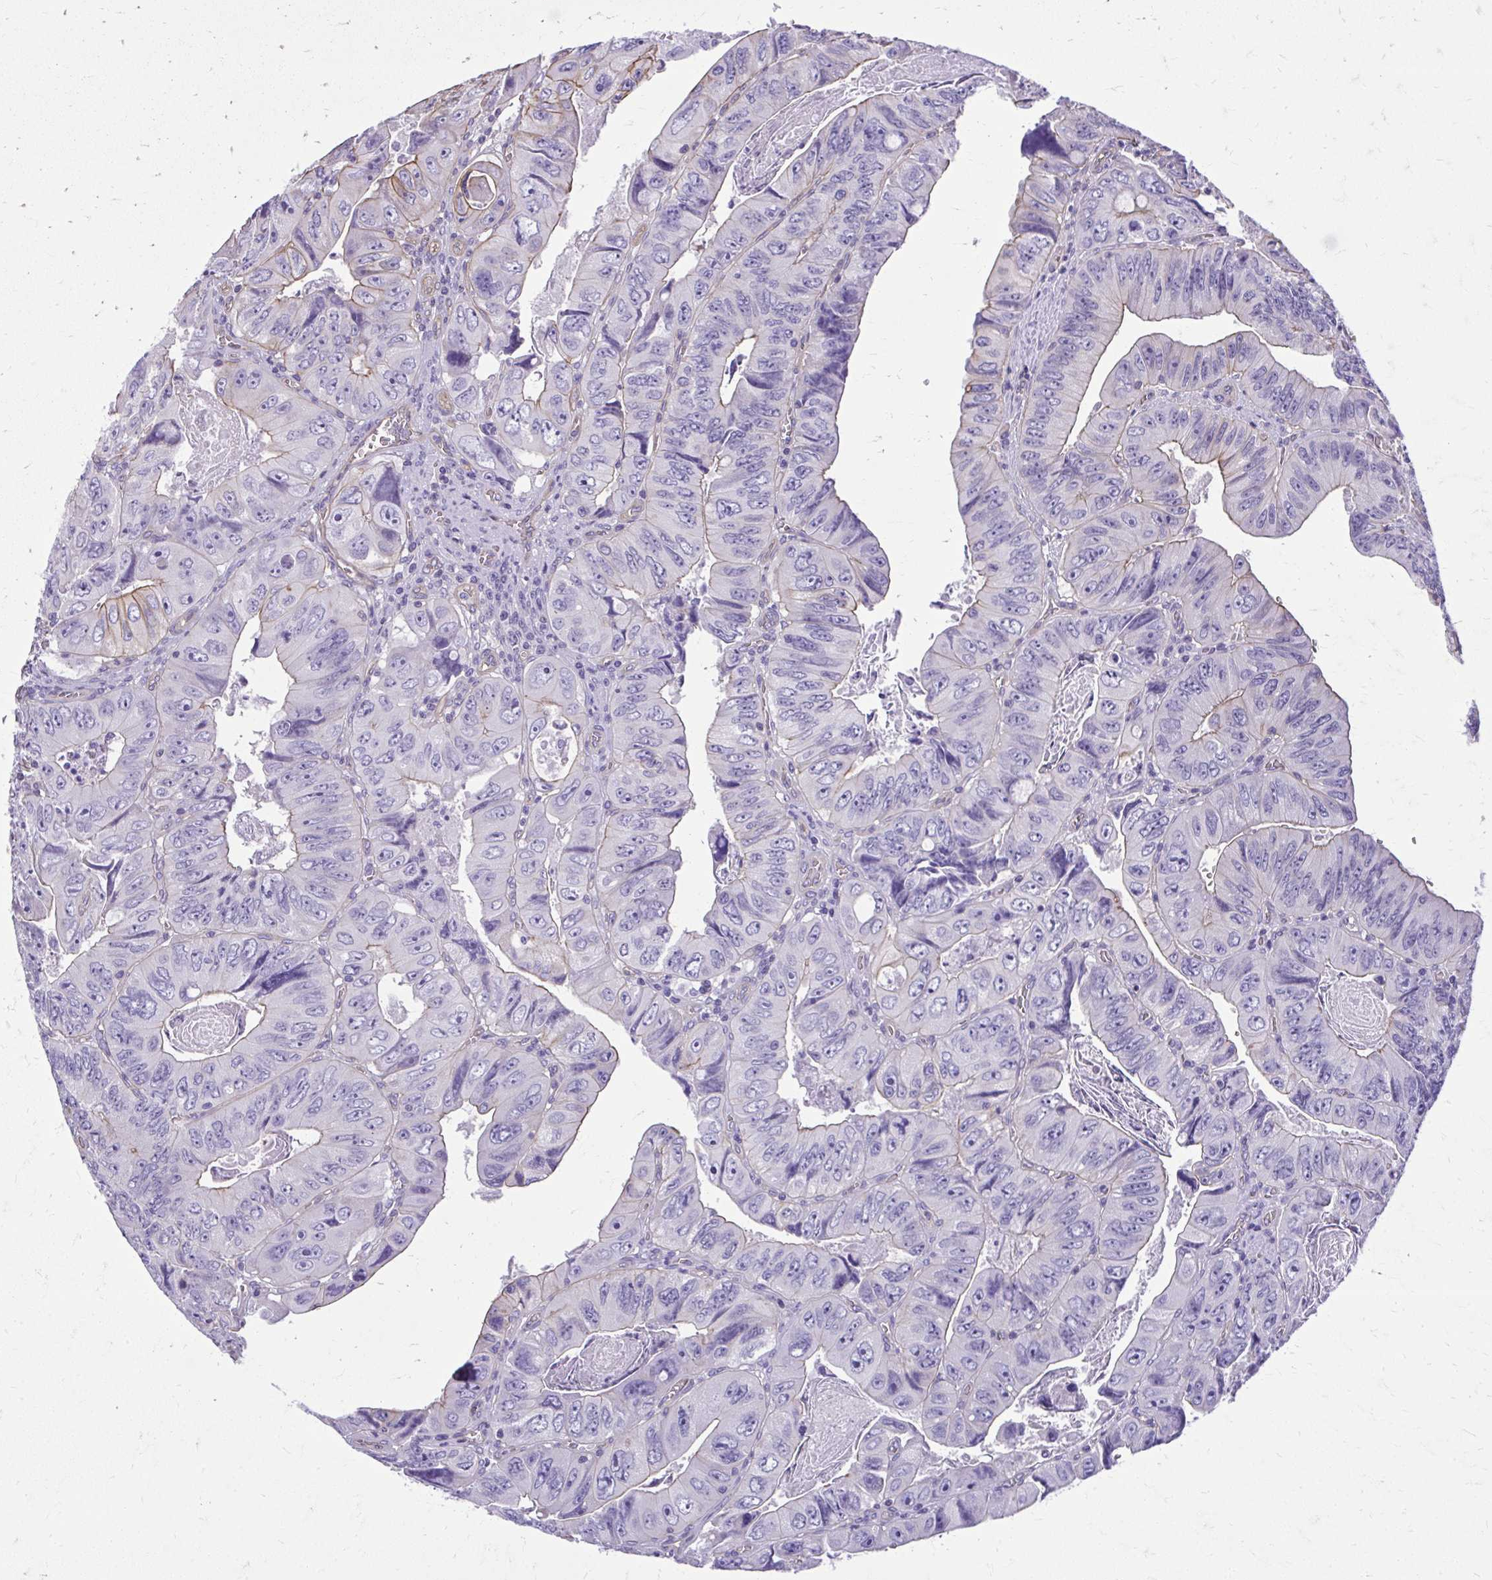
{"staining": {"intensity": "moderate", "quantity": "25%-75%", "location": "cytoplasmic/membranous"}, "tissue": "colorectal cancer", "cell_type": "Tumor cells", "image_type": "cancer", "snomed": [{"axis": "morphology", "description": "Adenocarcinoma, NOS"}, {"axis": "topography", "description": "Colon"}], "caption": "Tumor cells exhibit medium levels of moderate cytoplasmic/membranous positivity in approximately 25%-75% of cells in human colorectal adenocarcinoma. Immunohistochemistry stains the protein in brown and the nuclei are stained blue.", "gene": "RUNDC3B", "patient": {"sex": "female", "age": 84}}